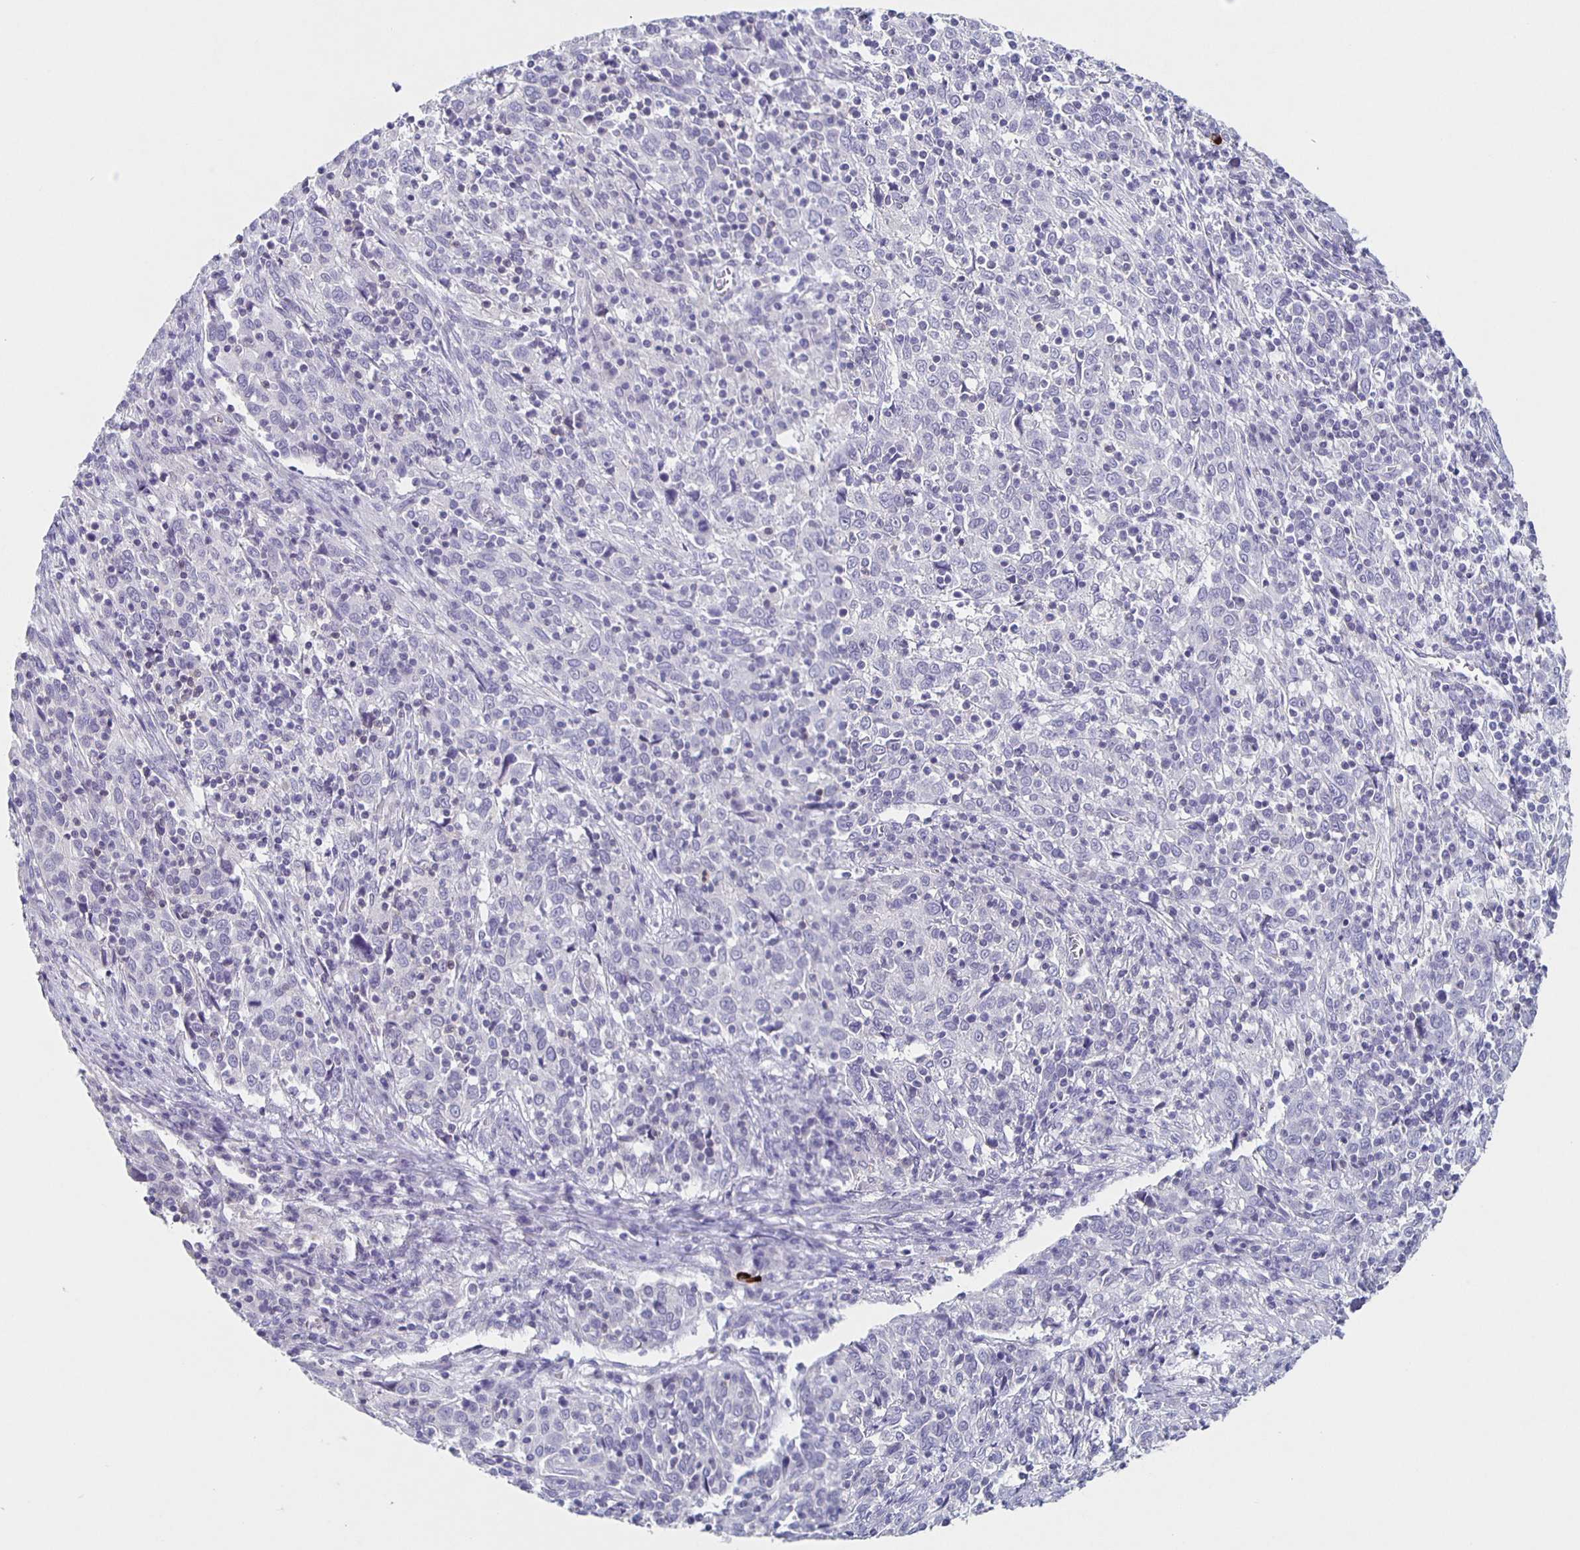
{"staining": {"intensity": "negative", "quantity": "none", "location": "none"}, "tissue": "cervical cancer", "cell_type": "Tumor cells", "image_type": "cancer", "snomed": [{"axis": "morphology", "description": "Squamous cell carcinoma, NOS"}, {"axis": "topography", "description": "Cervix"}], "caption": "IHC image of human cervical squamous cell carcinoma stained for a protein (brown), which displays no staining in tumor cells.", "gene": "CARNS1", "patient": {"sex": "female", "age": 46}}